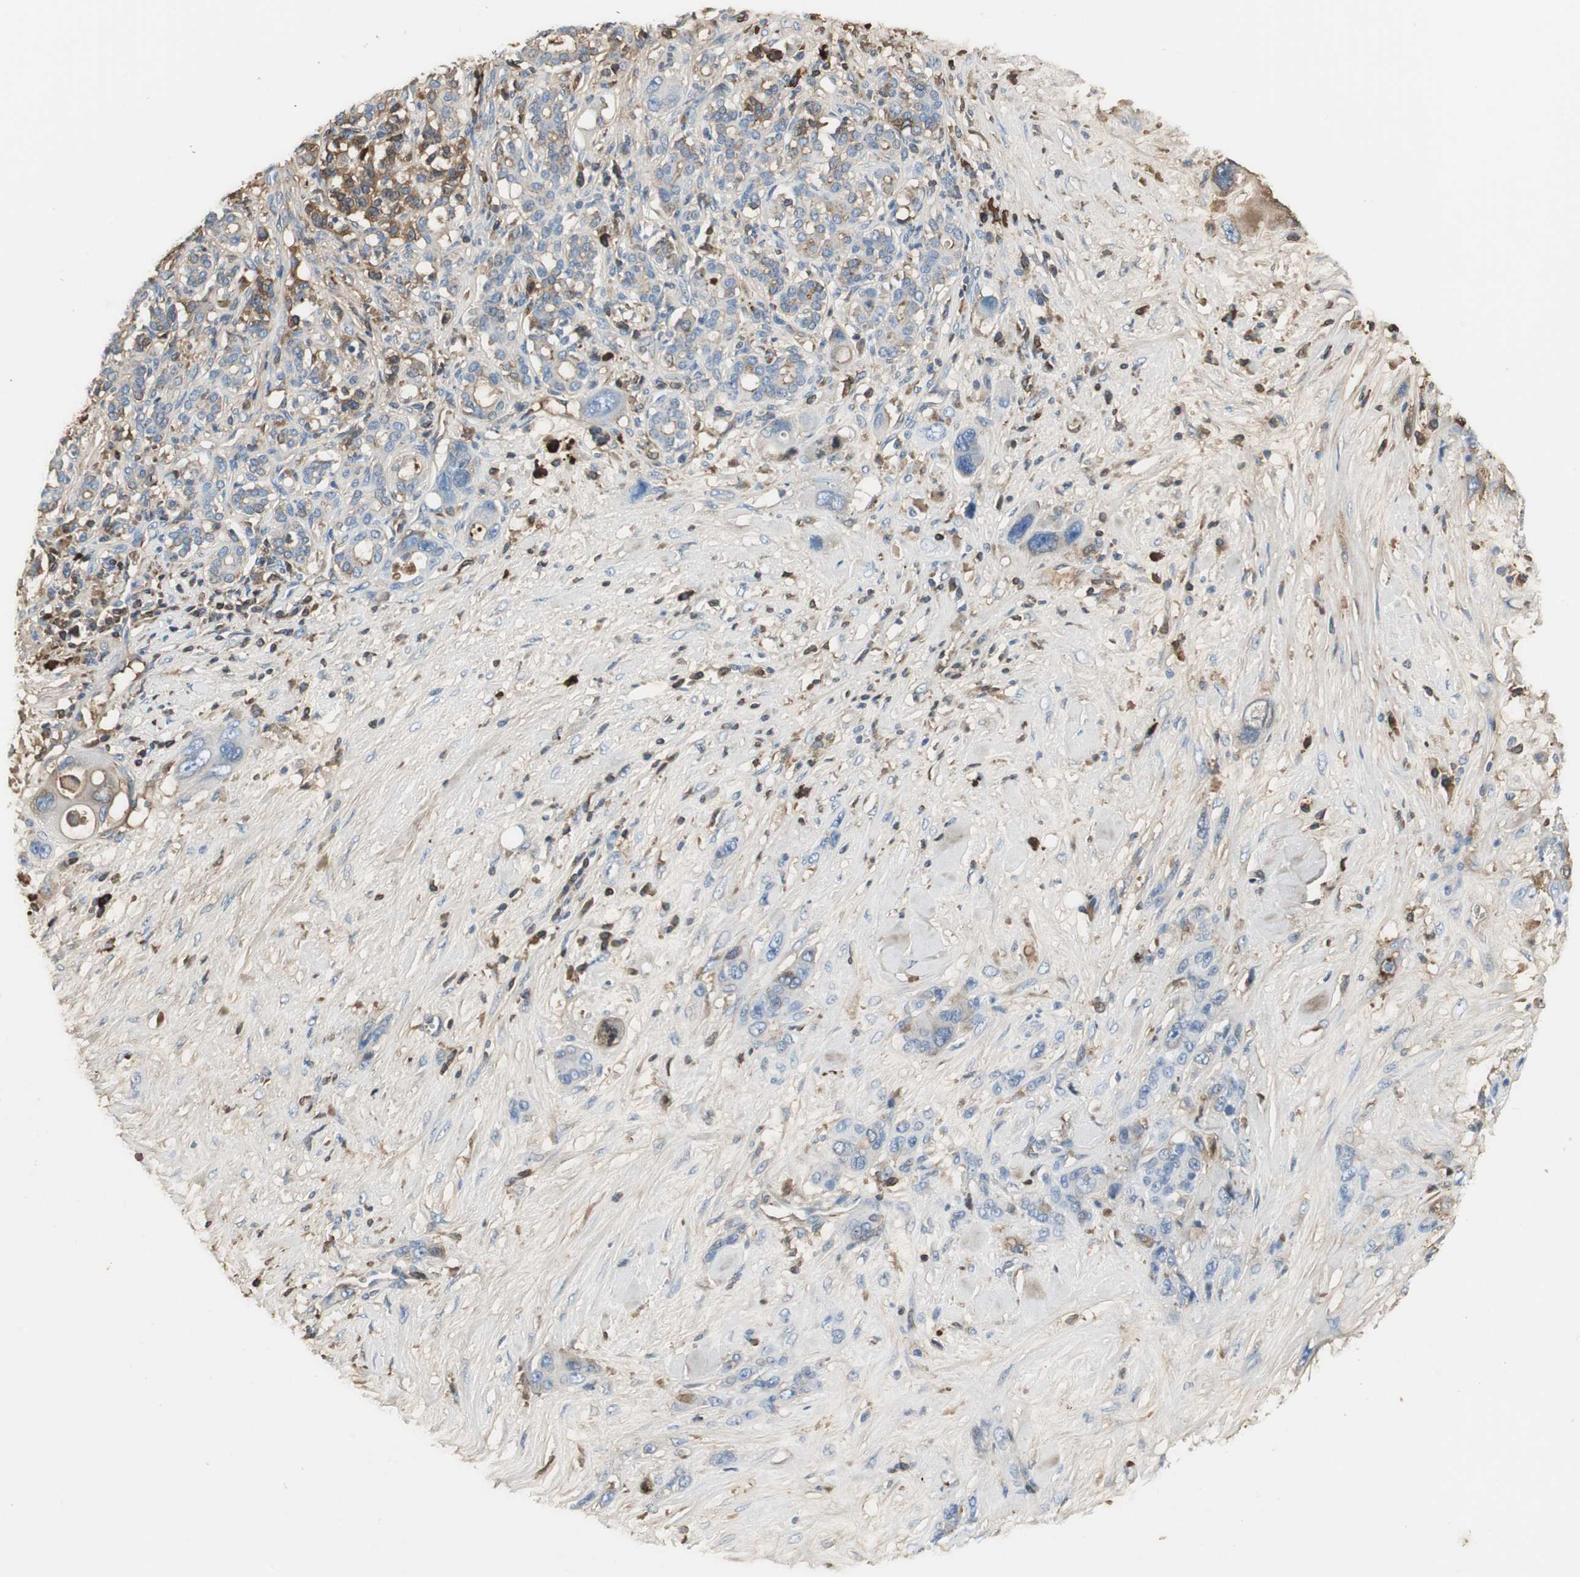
{"staining": {"intensity": "weak", "quantity": "<25%", "location": "cytoplasmic/membranous"}, "tissue": "pancreatic cancer", "cell_type": "Tumor cells", "image_type": "cancer", "snomed": [{"axis": "morphology", "description": "Adenocarcinoma, NOS"}, {"axis": "topography", "description": "Pancreas"}], "caption": "High power microscopy micrograph of an immunohistochemistry (IHC) histopathology image of pancreatic cancer, revealing no significant positivity in tumor cells.", "gene": "IGHA1", "patient": {"sex": "male", "age": 46}}